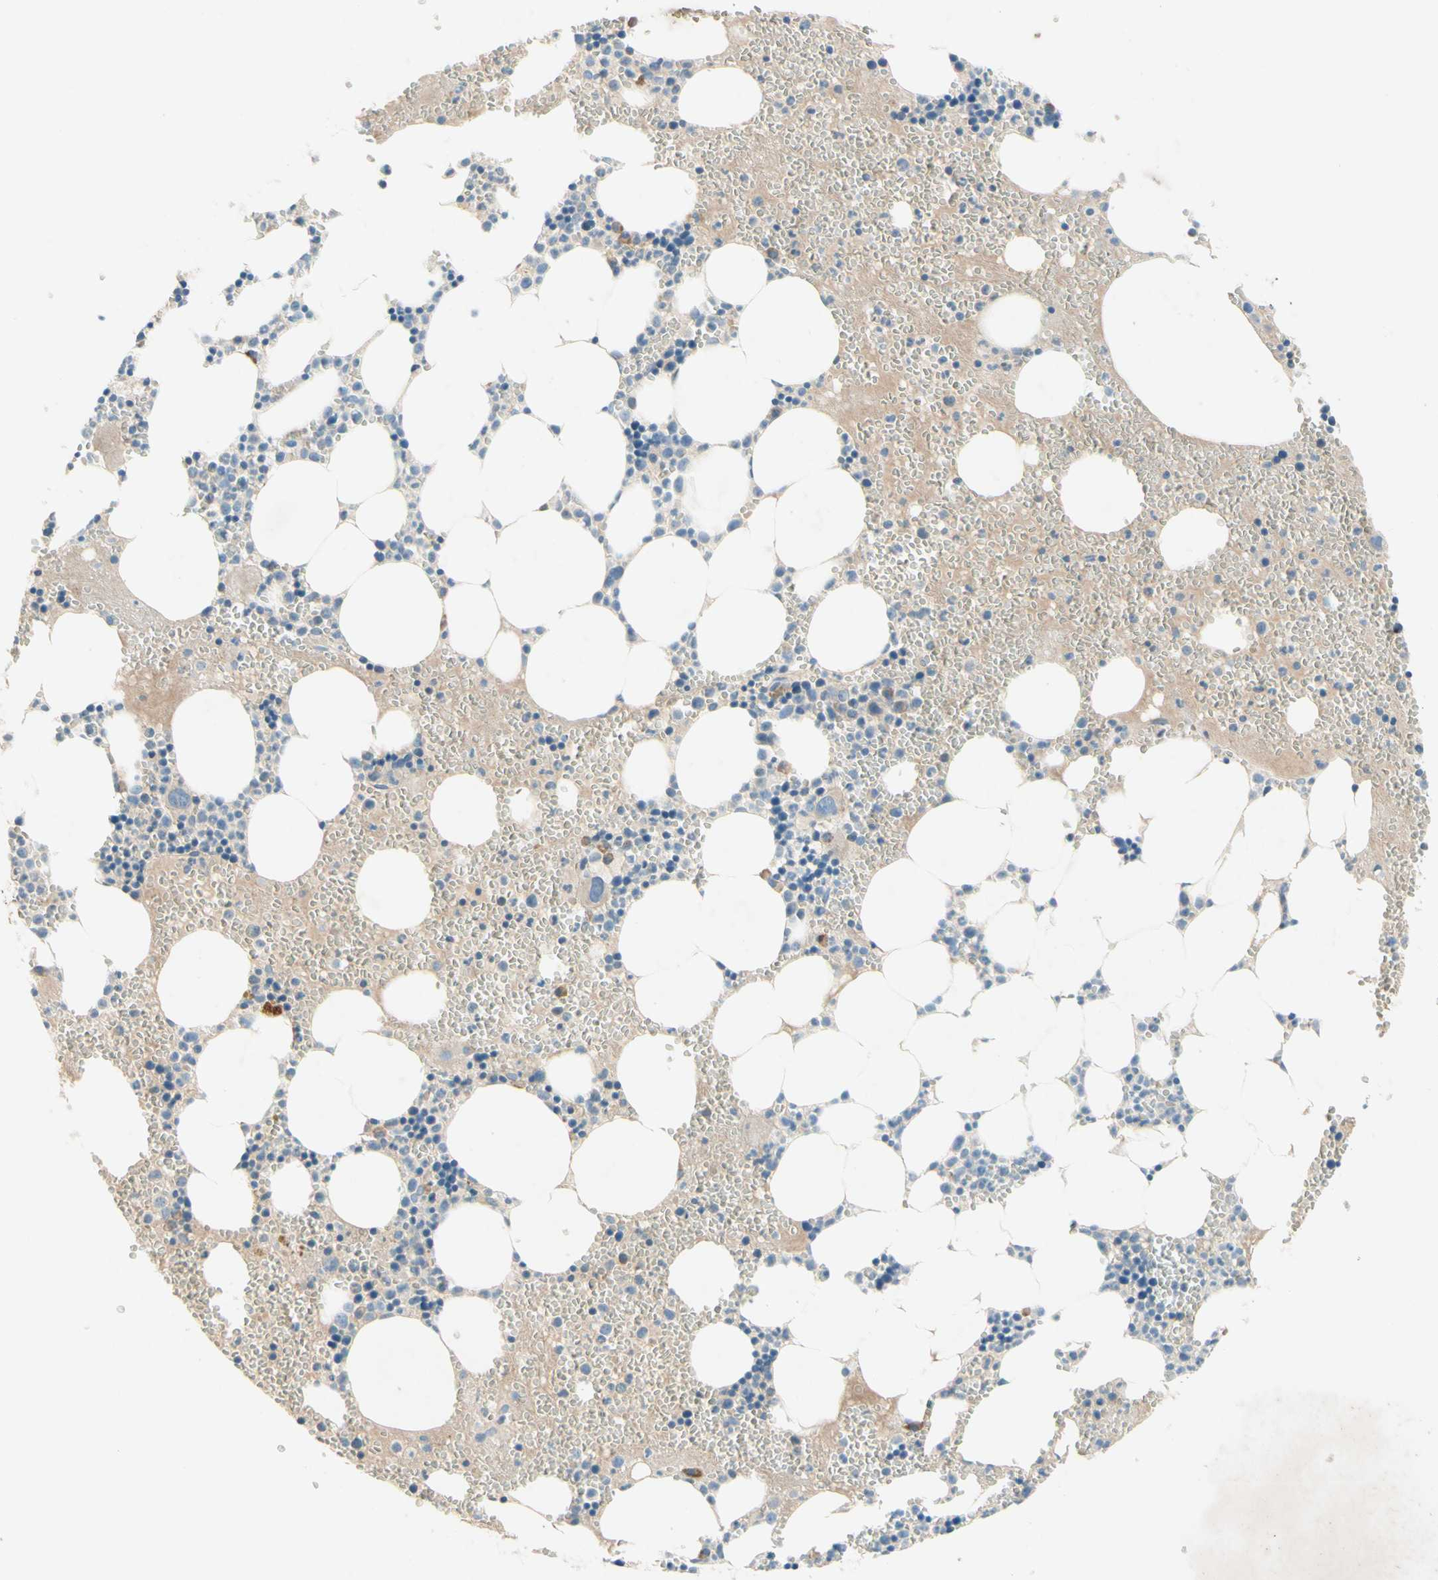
{"staining": {"intensity": "moderate", "quantity": "<25%", "location": "cytoplasmic/membranous"}, "tissue": "bone marrow", "cell_type": "Hematopoietic cells", "image_type": "normal", "snomed": [{"axis": "morphology", "description": "Normal tissue, NOS"}, {"axis": "morphology", "description": "Inflammation, NOS"}, {"axis": "topography", "description": "Bone marrow"}], "caption": "Immunohistochemistry histopathology image of unremarkable bone marrow: bone marrow stained using immunohistochemistry (IHC) demonstrates low levels of moderate protein expression localized specifically in the cytoplasmic/membranous of hematopoietic cells, appearing as a cytoplasmic/membranous brown color.", "gene": "IL2", "patient": {"sex": "female", "age": 76}}